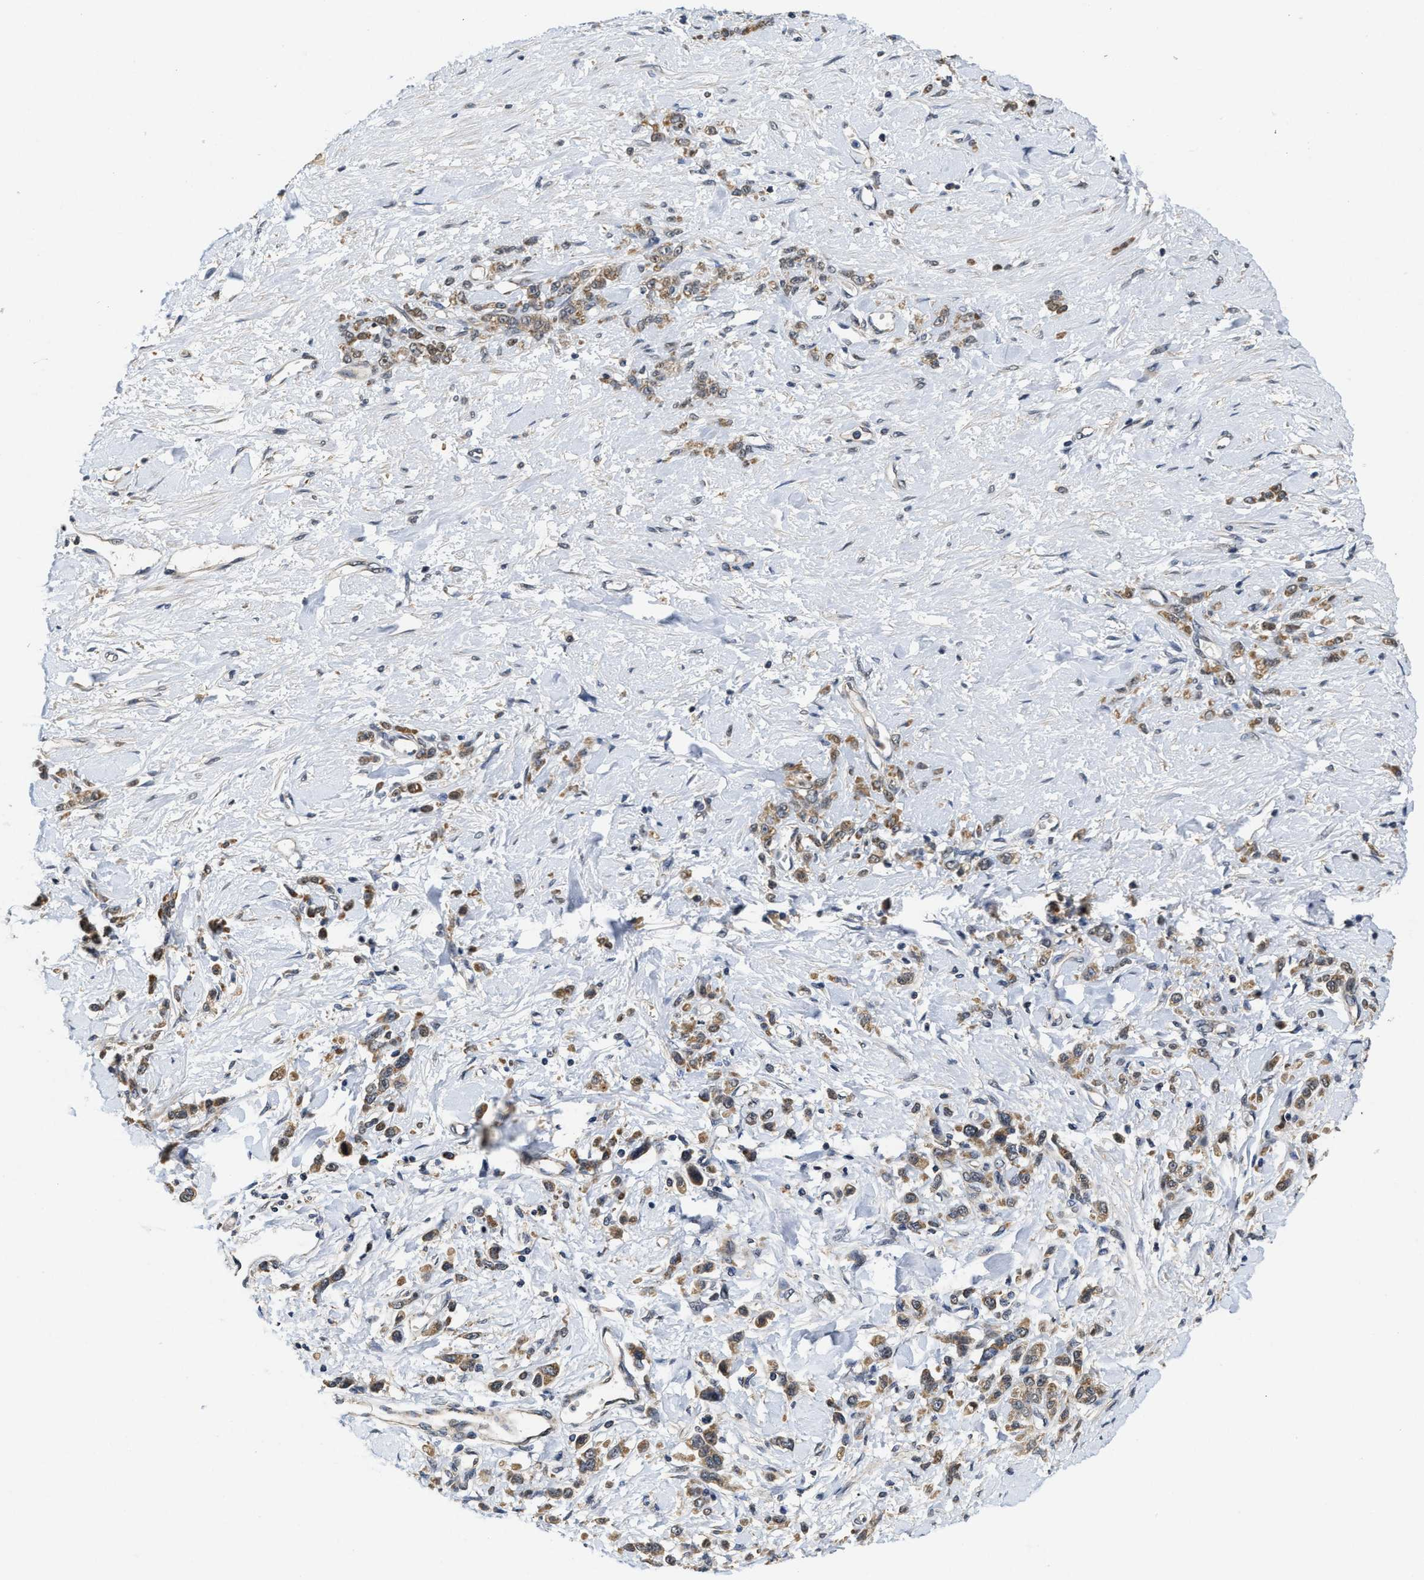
{"staining": {"intensity": "moderate", "quantity": ">75%", "location": "cytoplasmic/membranous"}, "tissue": "stomach cancer", "cell_type": "Tumor cells", "image_type": "cancer", "snomed": [{"axis": "morphology", "description": "Normal tissue, NOS"}, {"axis": "morphology", "description": "Adenocarcinoma, NOS"}, {"axis": "topography", "description": "Stomach"}], "caption": "Brown immunohistochemical staining in human stomach adenocarcinoma shows moderate cytoplasmic/membranous positivity in approximately >75% of tumor cells.", "gene": "SCYL2", "patient": {"sex": "male", "age": 82}}